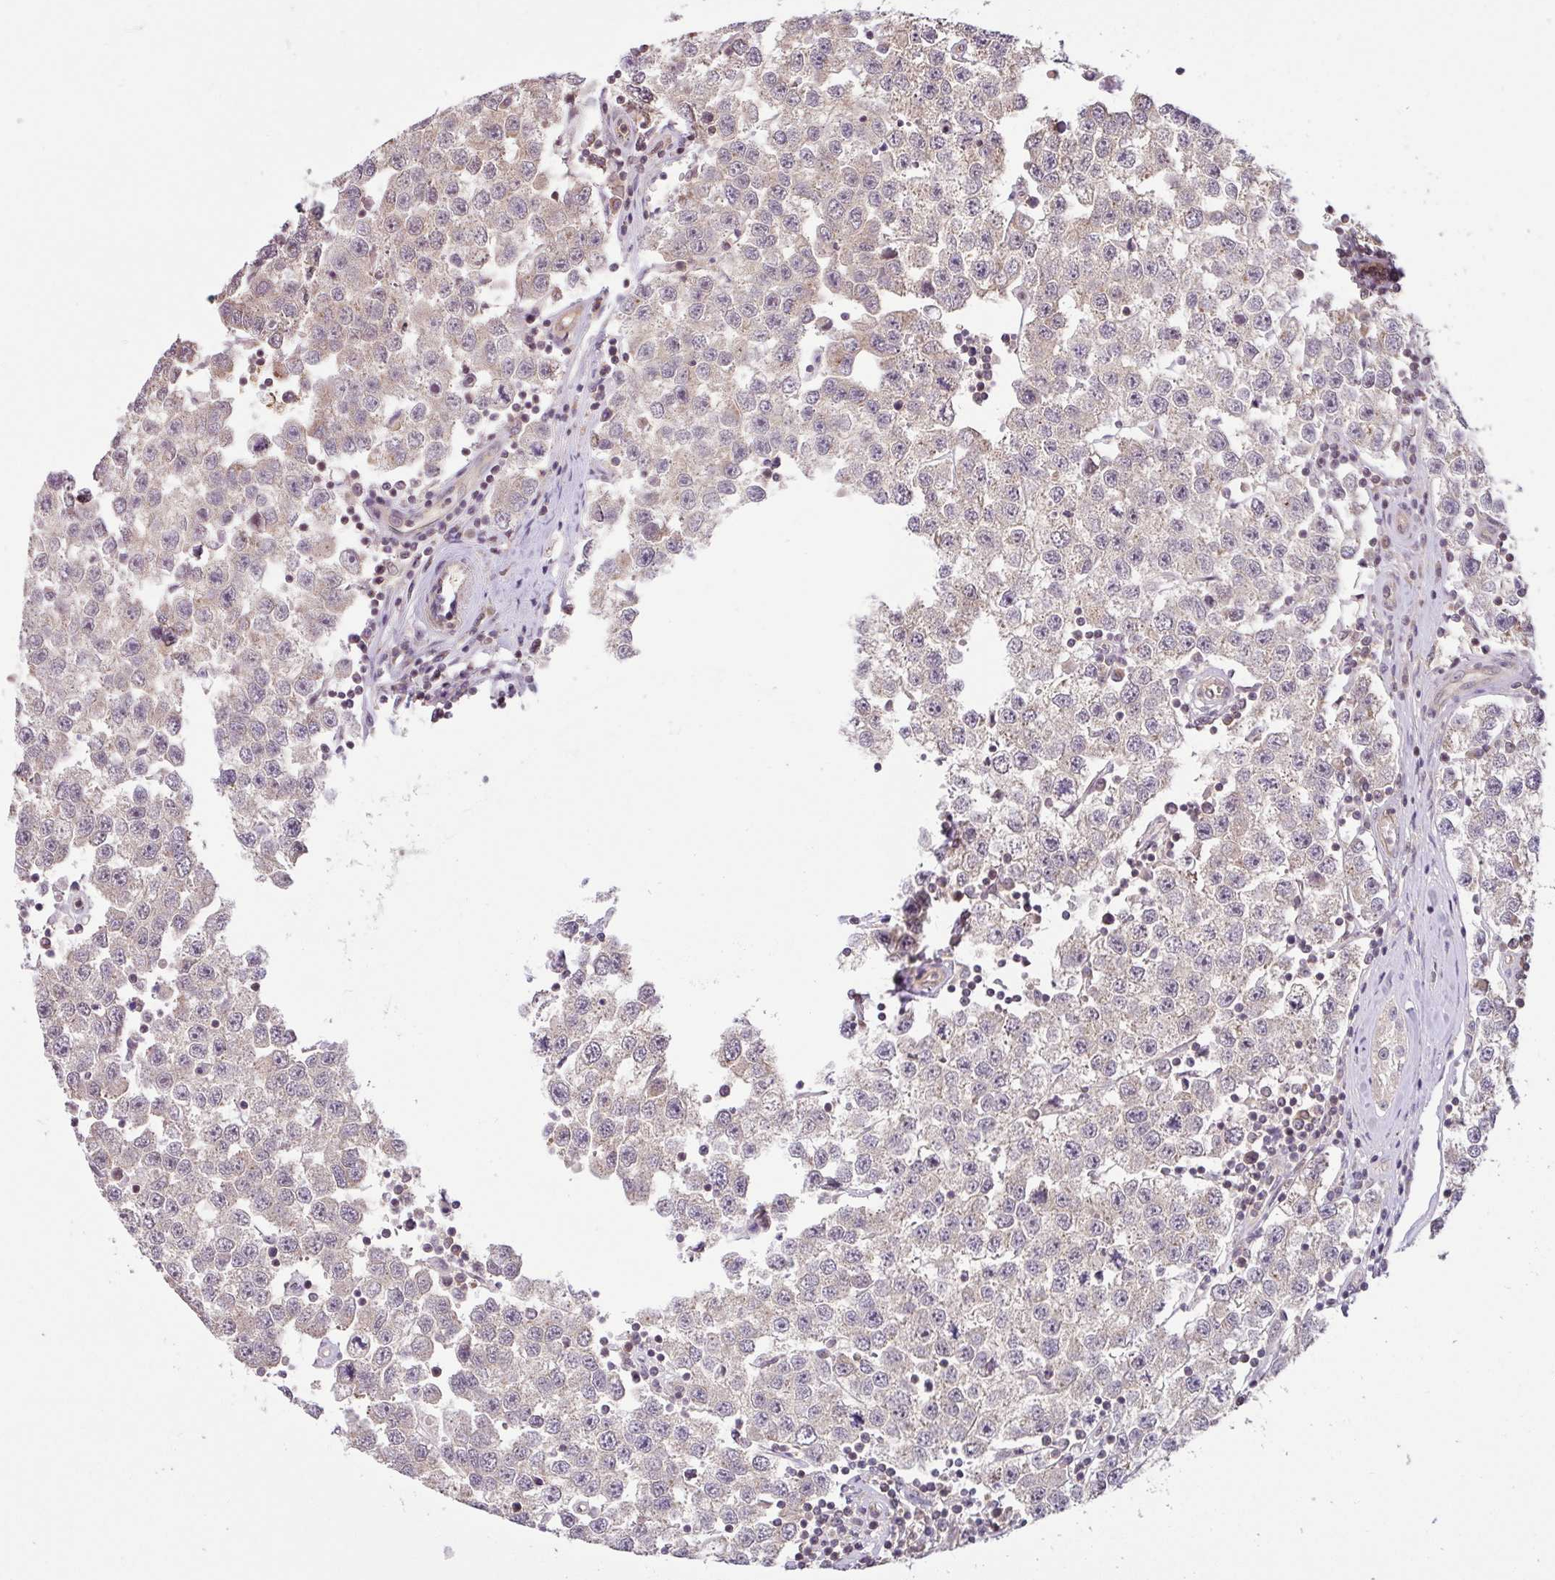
{"staining": {"intensity": "weak", "quantity": "<25%", "location": "cytoplasmic/membranous"}, "tissue": "testis cancer", "cell_type": "Tumor cells", "image_type": "cancer", "snomed": [{"axis": "morphology", "description": "Seminoma, NOS"}, {"axis": "topography", "description": "Testis"}], "caption": "Tumor cells are negative for protein expression in human testis cancer (seminoma).", "gene": "SHB", "patient": {"sex": "male", "age": 34}}